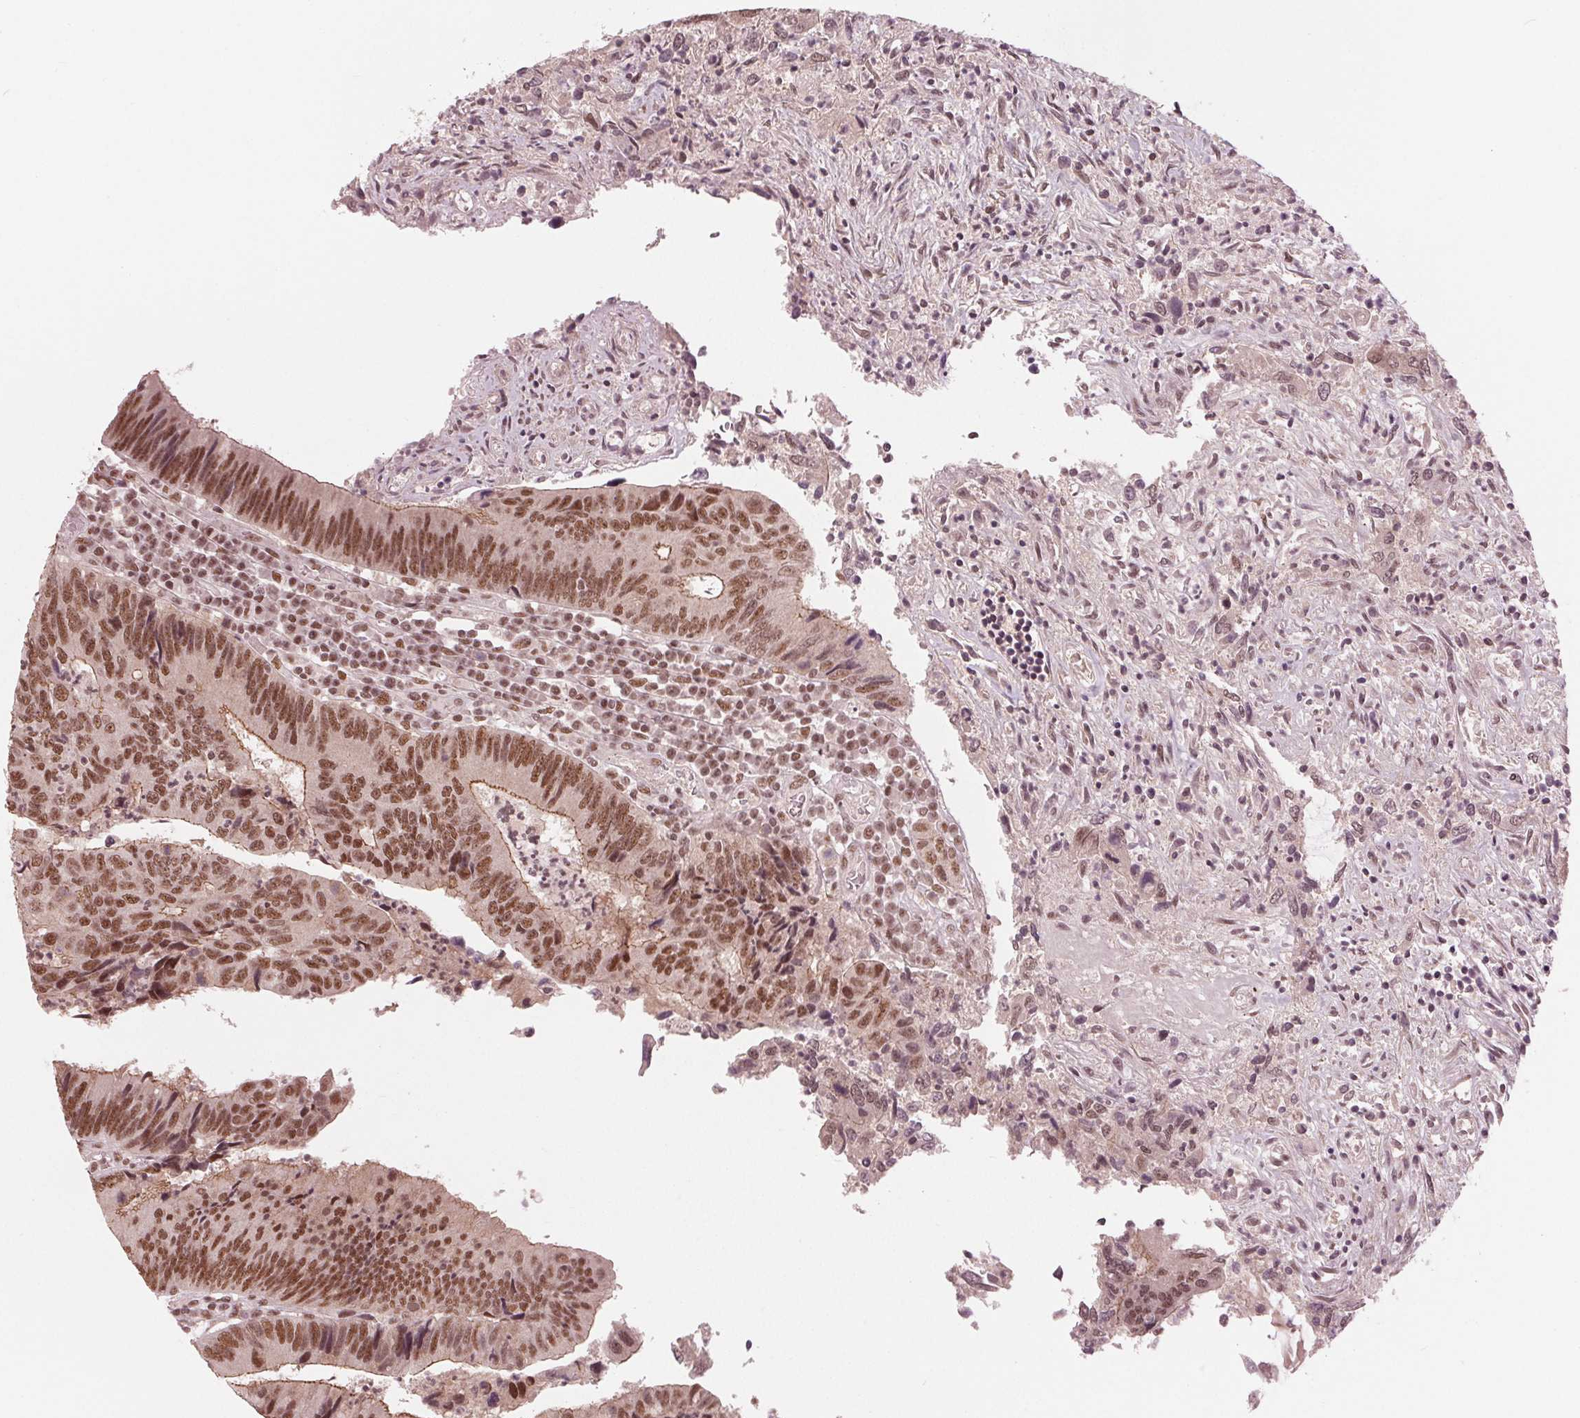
{"staining": {"intensity": "moderate", "quantity": ">75%", "location": "cytoplasmic/membranous,nuclear"}, "tissue": "colorectal cancer", "cell_type": "Tumor cells", "image_type": "cancer", "snomed": [{"axis": "morphology", "description": "Adenocarcinoma, NOS"}, {"axis": "topography", "description": "Colon"}], "caption": "Immunohistochemical staining of colorectal cancer demonstrates medium levels of moderate cytoplasmic/membranous and nuclear staining in approximately >75% of tumor cells.", "gene": "LSM2", "patient": {"sex": "female", "age": 67}}